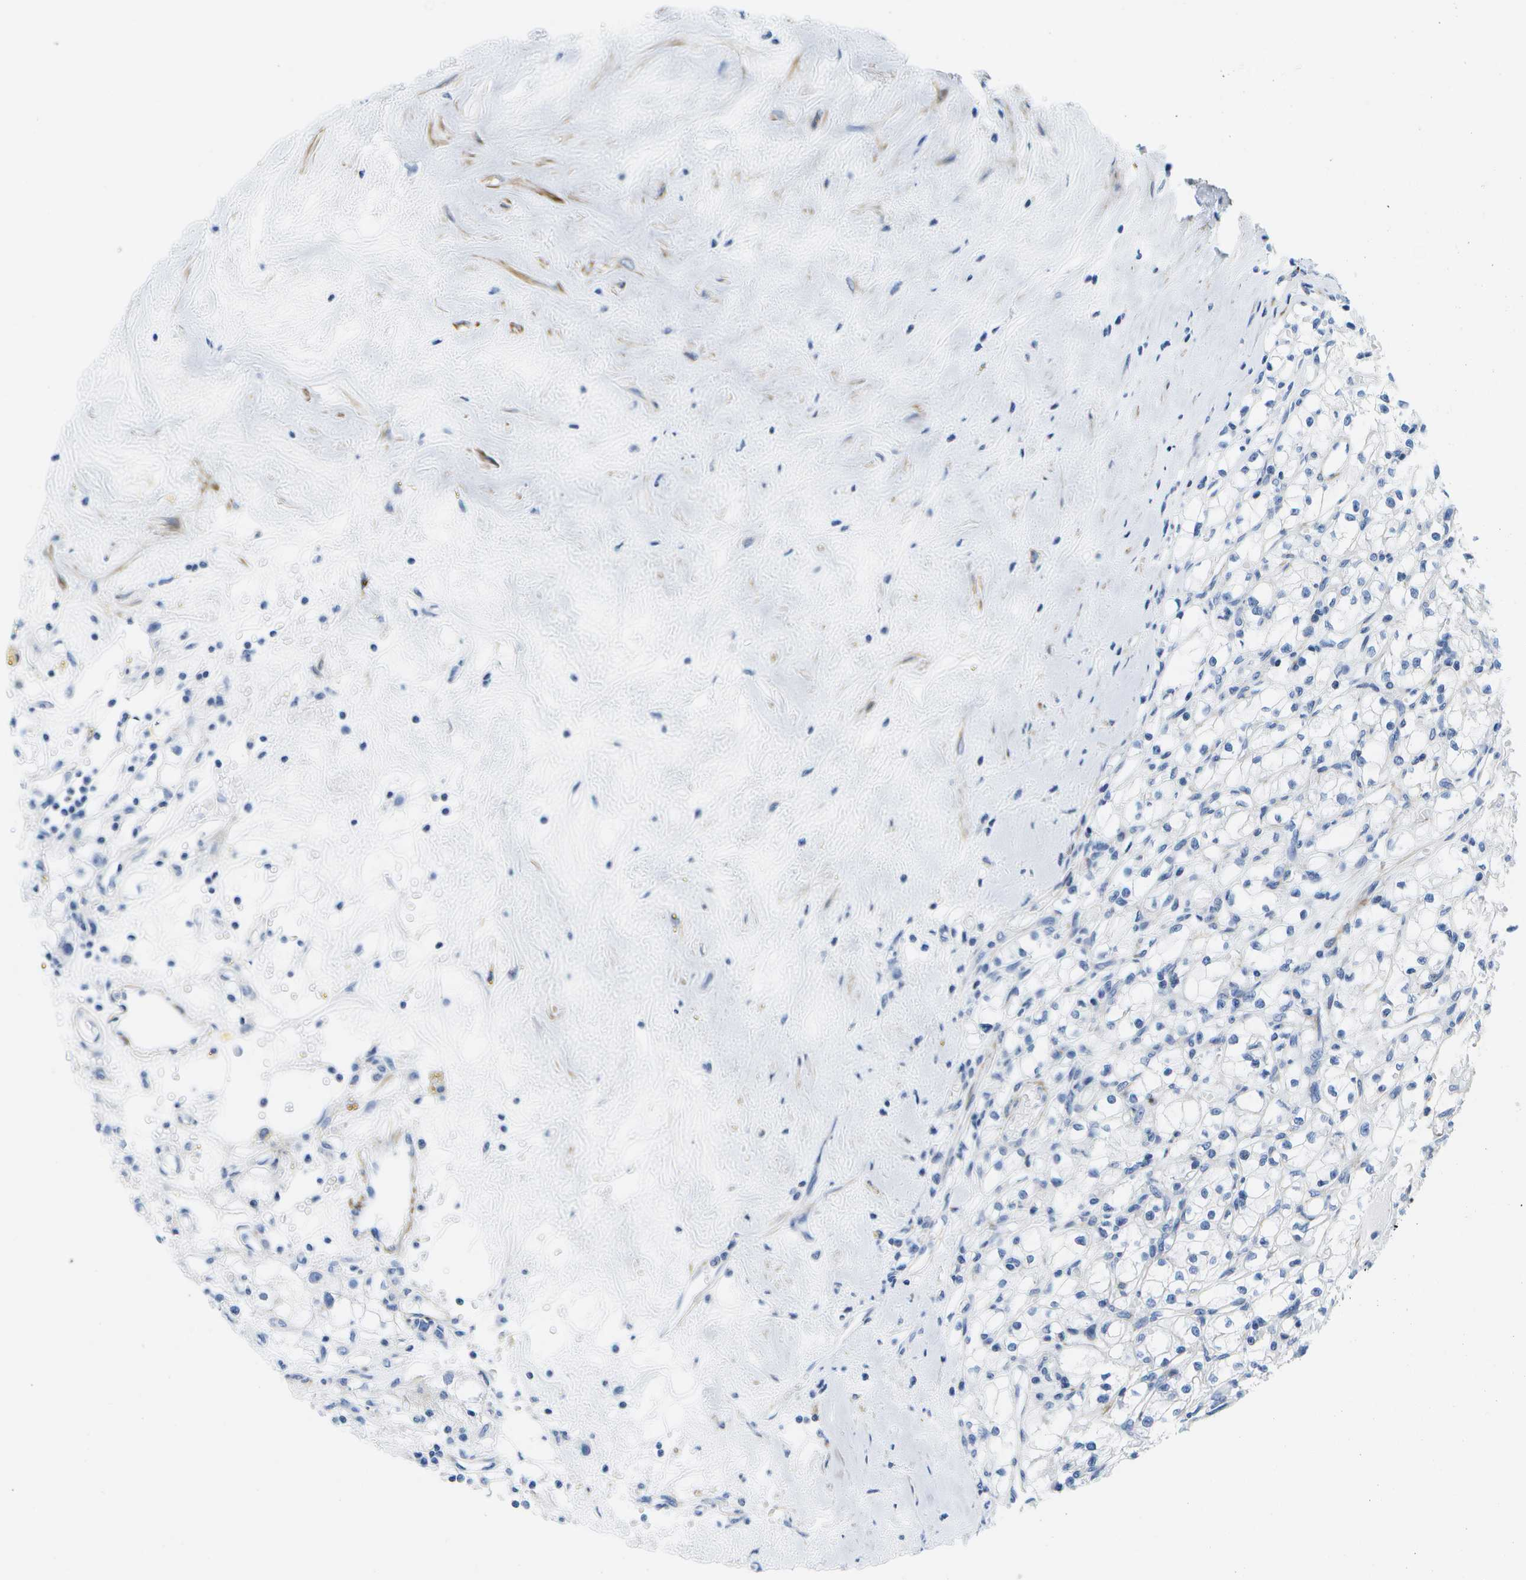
{"staining": {"intensity": "negative", "quantity": "none", "location": "none"}, "tissue": "renal cancer", "cell_type": "Tumor cells", "image_type": "cancer", "snomed": [{"axis": "morphology", "description": "Adenocarcinoma, NOS"}, {"axis": "topography", "description": "Kidney"}], "caption": "A high-resolution image shows immunohistochemistry (IHC) staining of adenocarcinoma (renal), which shows no significant expression in tumor cells.", "gene": "ADGRG6", "patient": {"sex": "male", "age": 56}}